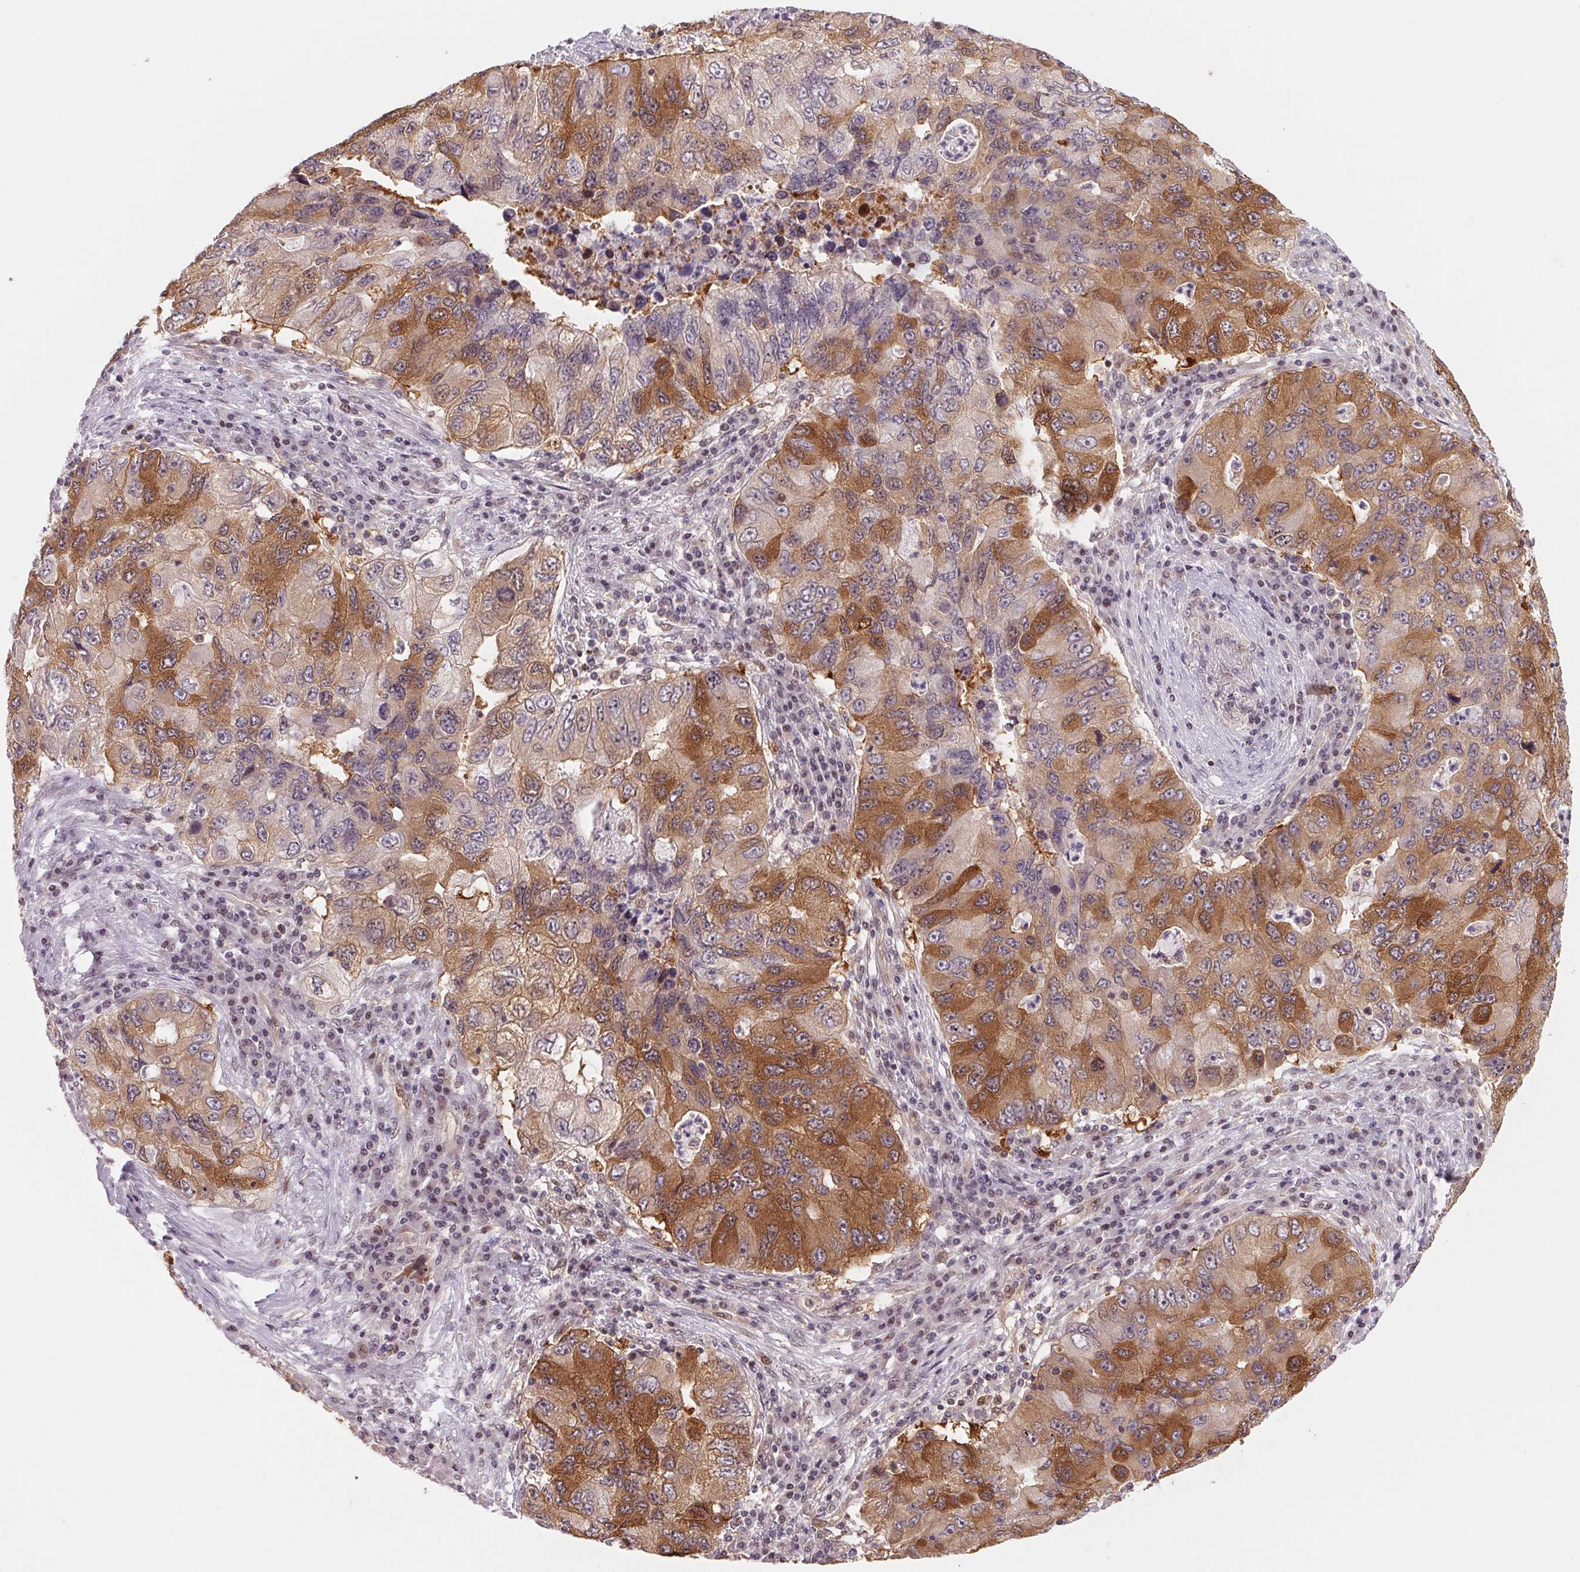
{"staining": {"intensity": "moderate", "quantity": "25%-75%", "location": "cytoplasmic/membranous"}, "tissue": "lung cancer", "cell_type": "Tumor cells", "image_type": "cancer", "snomed": [{"axis": "morphology", "description": "Adenocarcinoma, NOS"}, {"axis": "morphology", "description": "Adenocarcinoma, metastatic, NOS"}, {"axis": "topography", "description": "Lymph node"}, {"axis": "topography", "description": "Lung"}], "caption": "This is an image of immunohistochemistry staining of metastatic adenocarcinoma (lung), which shows moderate staining in the cytoplasmic/membranous of tumor cells.", "gene": "DNAJB6", "patient": {"sex": "female", "age": 54}}